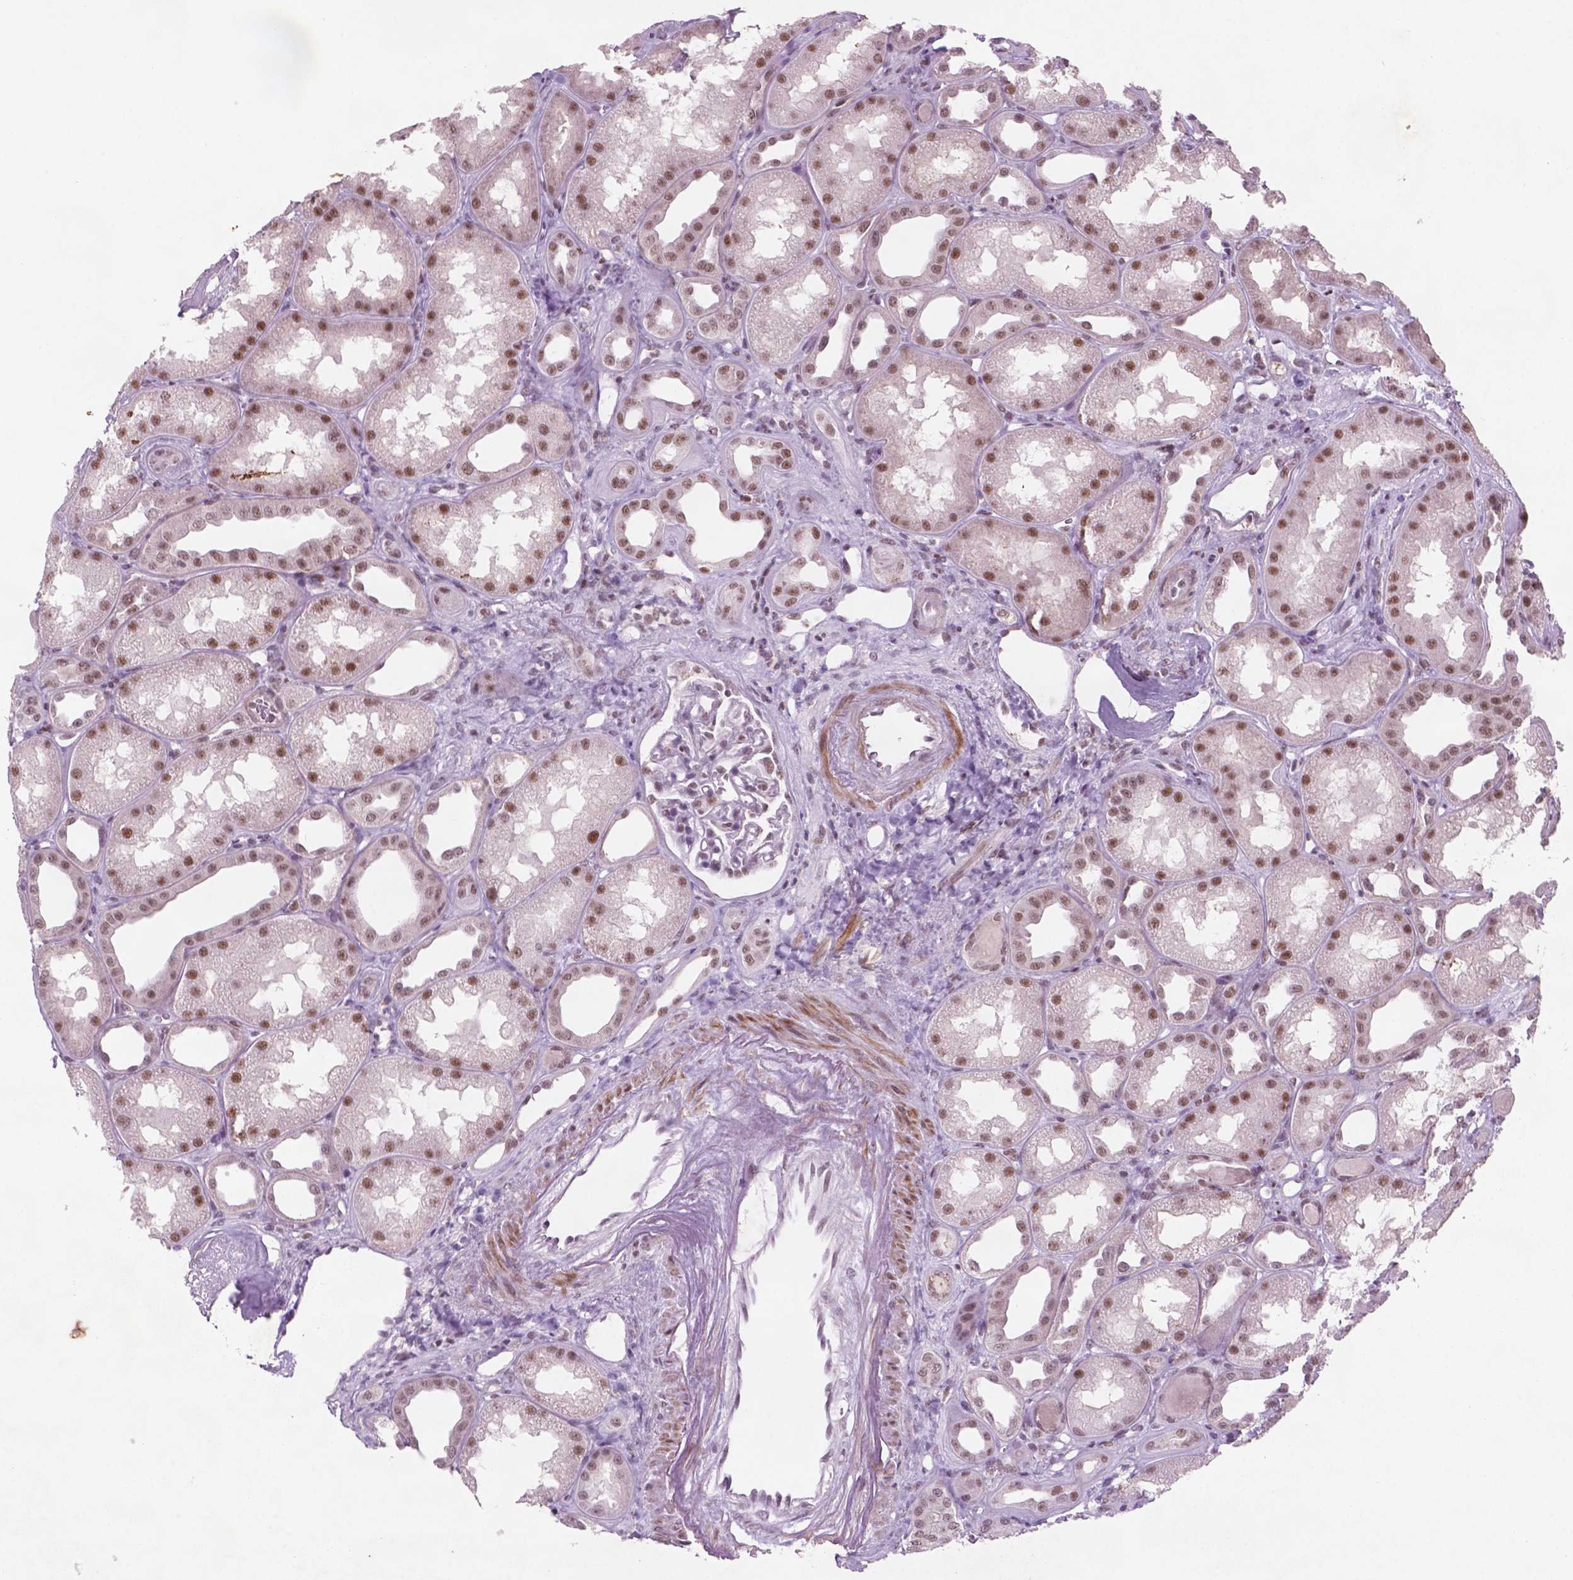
{"staining": {"intensity": "moderate", "quantity": "25%-75%", "location": "nuclear"}, "tissue": "kidney", "cell_type": "Cells in glomeruli", "image_type": "normal", "snomed": [{"axis": "morphology", "description": "Normal tissue, NOS"}, {"axis": "topography", "description": "Kidney"}], "caption": "Unremarkable kidney was stained to show a protein in brown. There is medium levels of moderate nuclear expression in about 25%-75% of cells in glomeruli. Using DAB (3,3'-diaminobenzidine) (brown) and hematoxylin (blue) stains, captured at high magnification using brightfield microscopy.", "gene": "CTR9", "patient": {"sex": "male", "age": 61}}